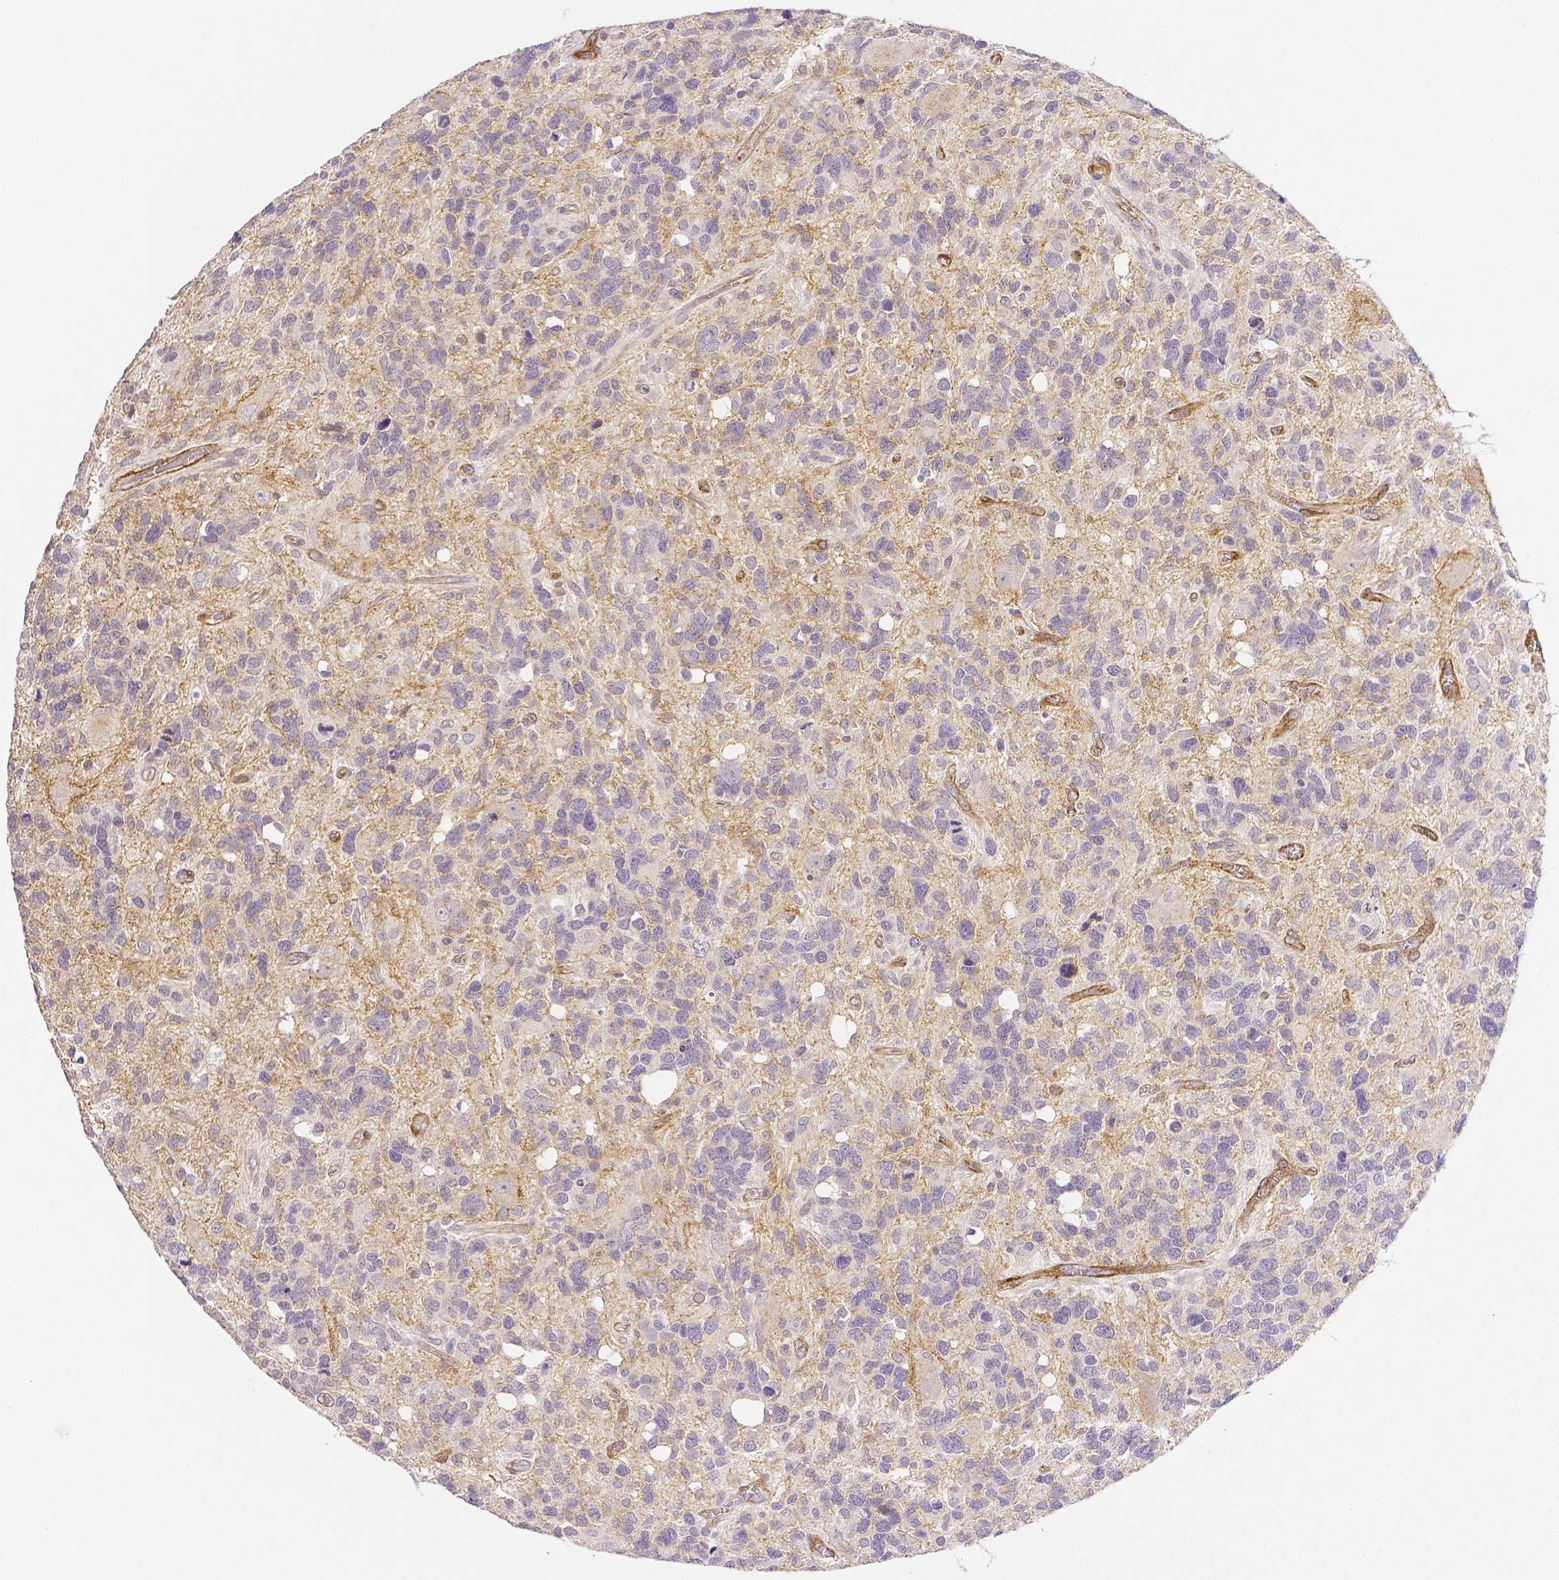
{"staining": {"intensity": "negative", "quantity": "none", "location": "none"}, "tissue": "glioma", "cell_type": "Tumor cells", "image_type": "cancer", "snomed": [{"axis": "morphology", "description": "Glioma, malignant, High grade"}, {"axis": "topography", "description": "Brain"}], "caption": "IHC histopathology image of neoplastic tissue: glioma stained with DAB (3,3'-diaminobenzidine) demonstrates no significant protein expression in tumor cells. (DAB immunohistochemistry (IHC), high magnification).", "gene": "THY1", "patient": {"sex": "male", "age": 49}}